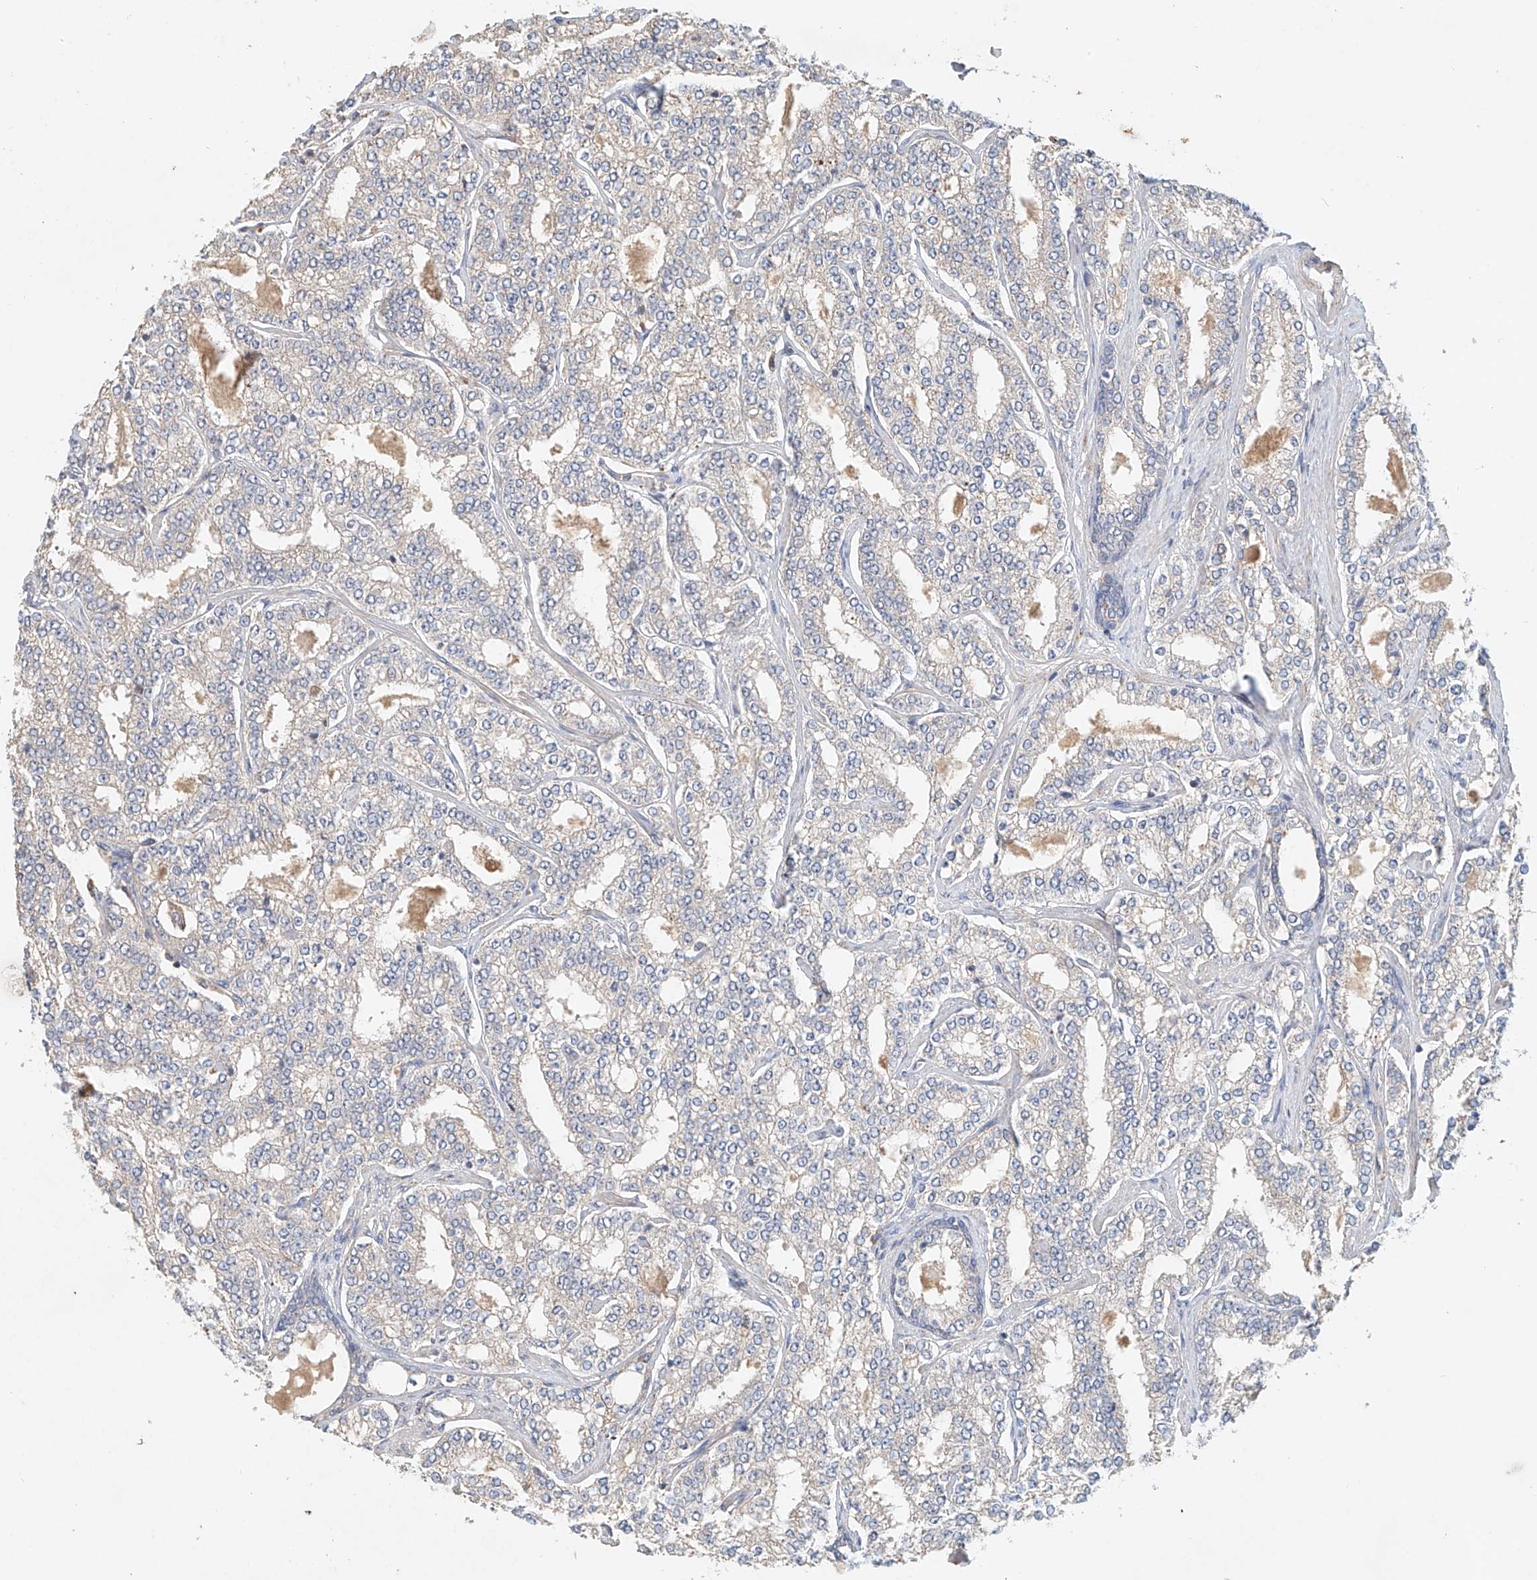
{"staining": {"intensity": "negative", "quantity": "none", "location": "none"}, "tissue": "prostate cancer", "cell_type": "Tumor cells", "image_type": "cancer", "snomed": [{"axis": "morphology", "description": "Normal tissue, NOS"}, {"axis": "morphology", "description": "Adenocarcinoma, High grade"}, {"axis": "topography", "description": "Prostate"}], "caption": "Immunohistochemistry (IHC) of human prostate high-grade adenocarcinoma displays no expression in tumor cells.", "gene": "GNB1L", "patient": {"sex": "male", "age": 83}}